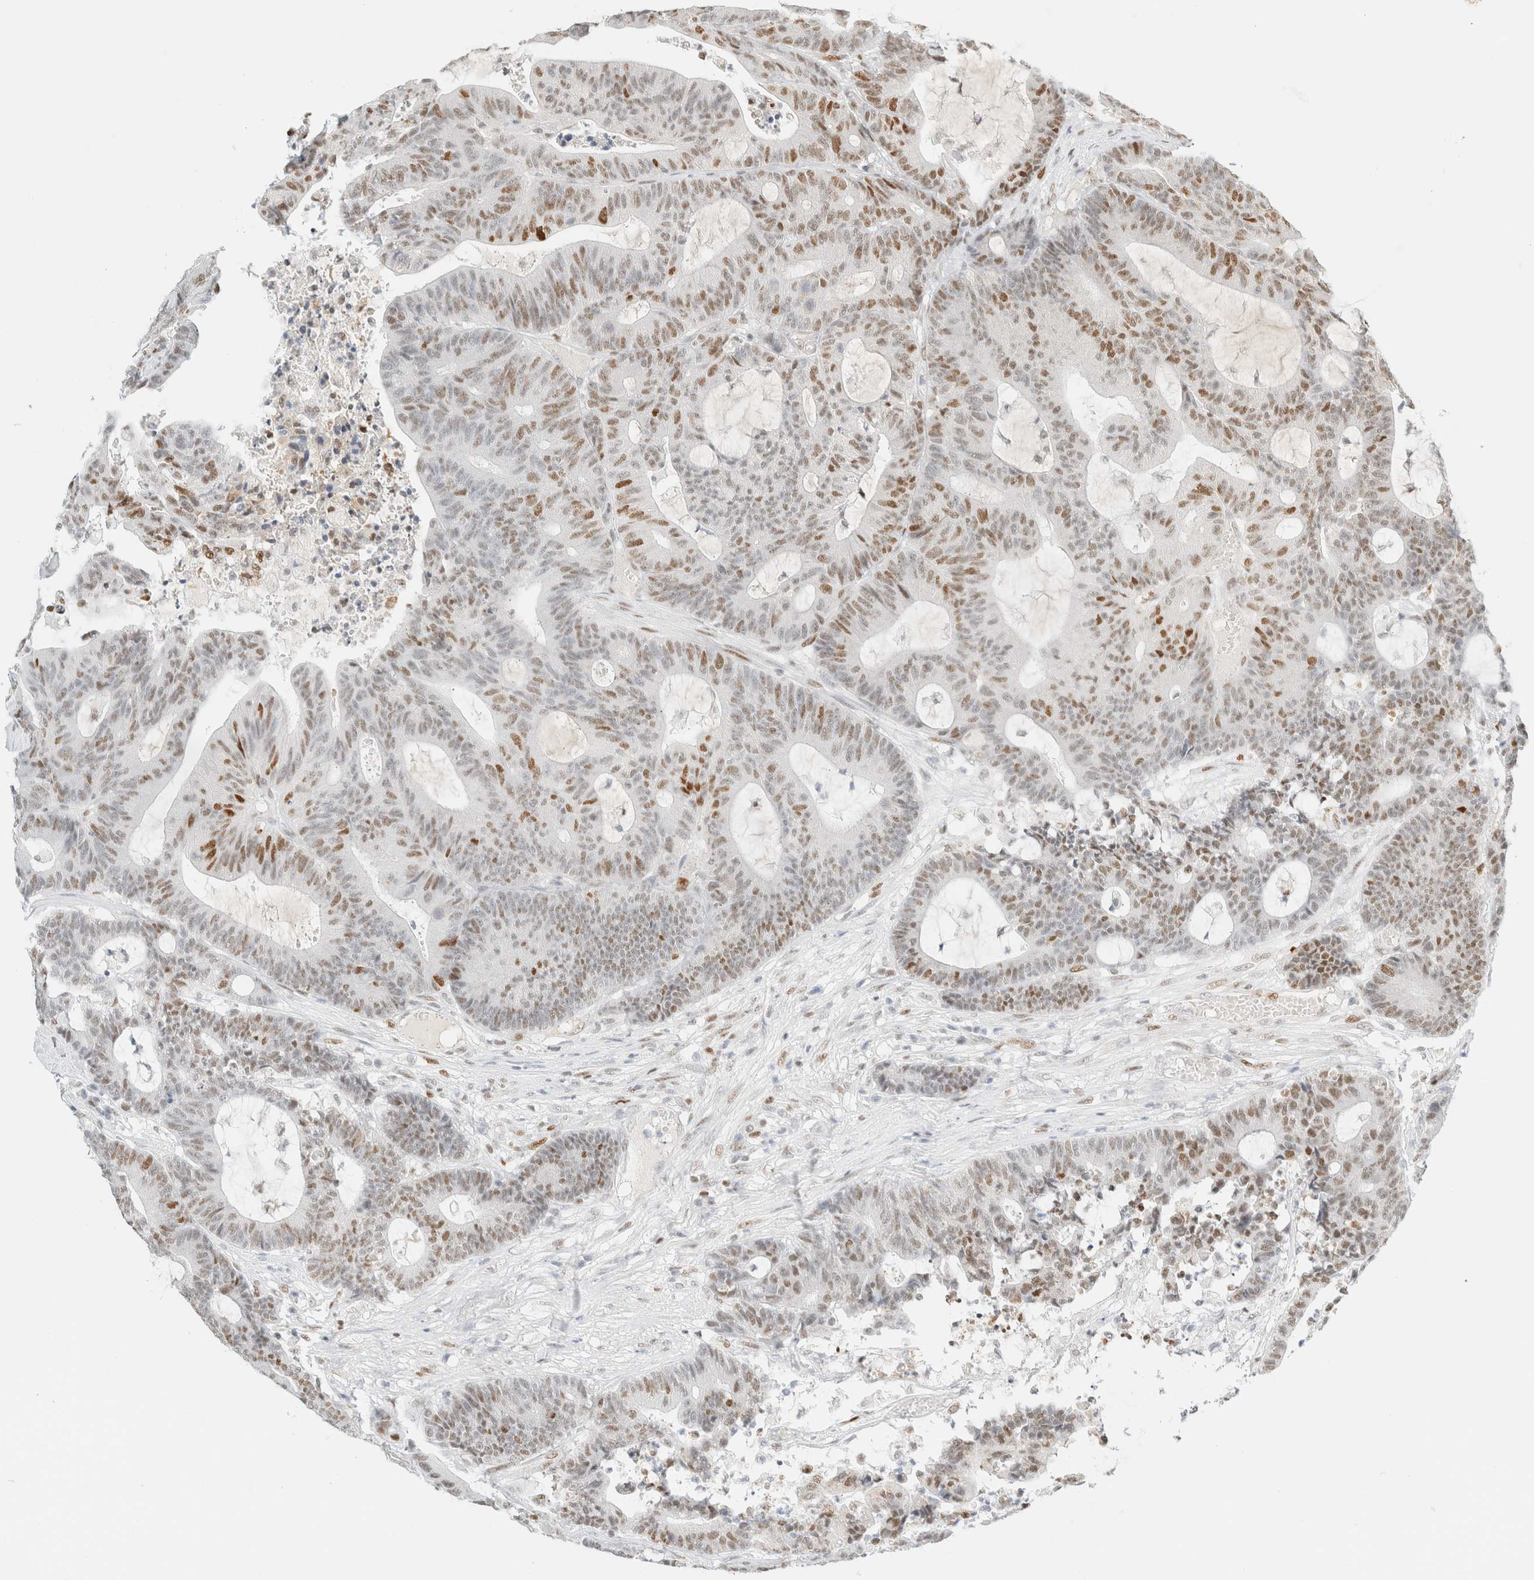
{"staining": {"intensity": "moderate", "quantity": "25%-75%", "location": "nuclear"}, "tissue": "colorectal cancer", "cell_type": "Tumor cells", "image_type": "cancer", "snomed": [{"axis": "morphology", "description": "Adenocarcinoma, NOS"}, {"axis": "topography", "description": "Colon"}], "caption": "A brown stain highlights moderate nuclear positivity of a protein in colorectal adenocarcinoma tumor cells. Nuclei are stained in blue.", "gene": "DDB2", "patient": {"sex": "female", "age": 84}}